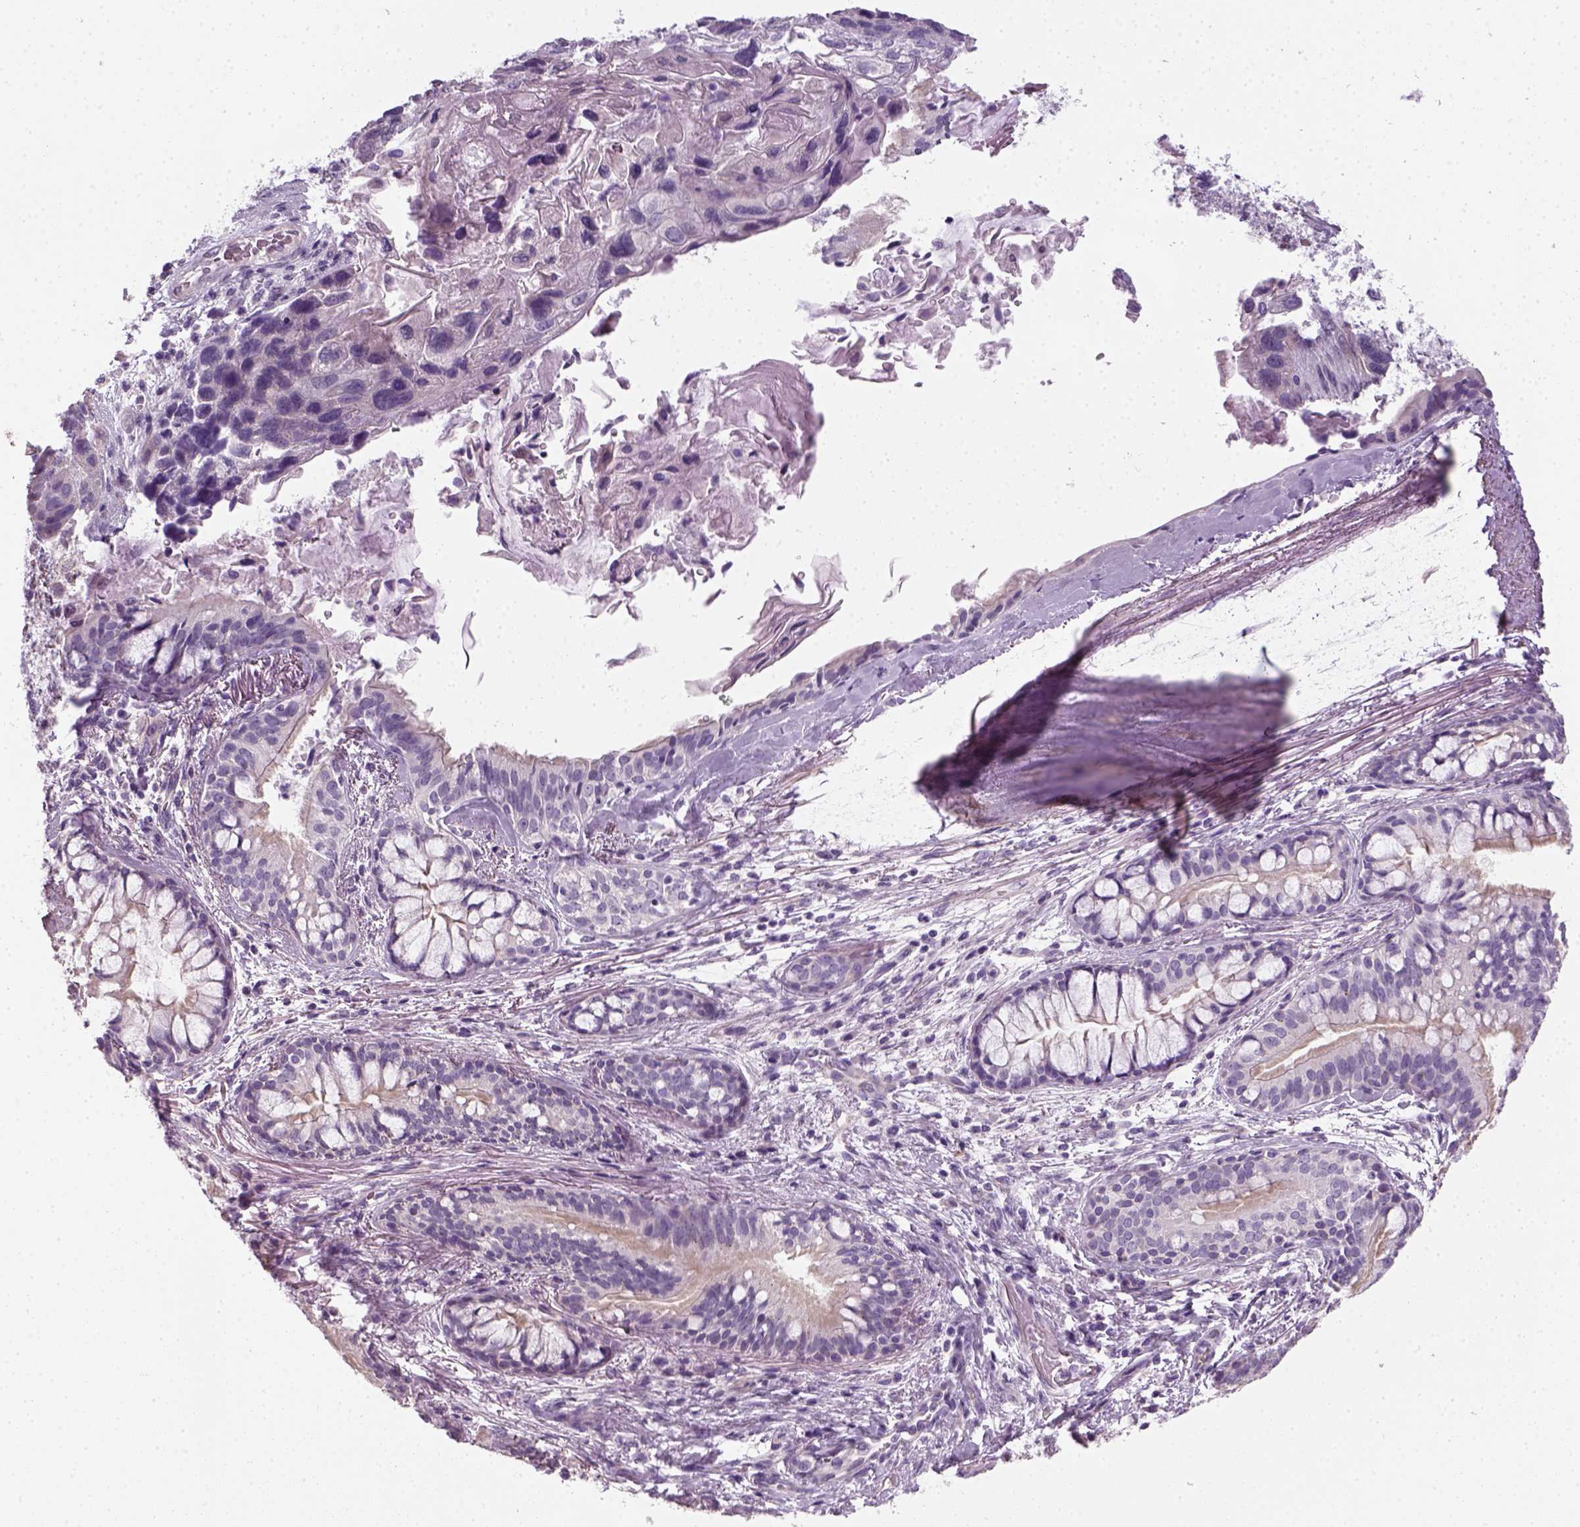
{"staining": {"intensity": "negative", "quantity": "none", "location": "none"}, "tissue": "lung cancer", "cell_type": "Tumor cells", "image_type": "cancer", "snomed": [{"axis": "morphology", "description": "Squamous cell carcinoma, NOS"}, {"axis": "topography", "description": "Lung"}], "caption": "This is an immunohistochemistry micrograph of human lung cancer (squamous cell carcinoma). There is no staining in tumor cells.", "gene": "ELOVL3", "patient": {"sex": "male", "age": 69}}